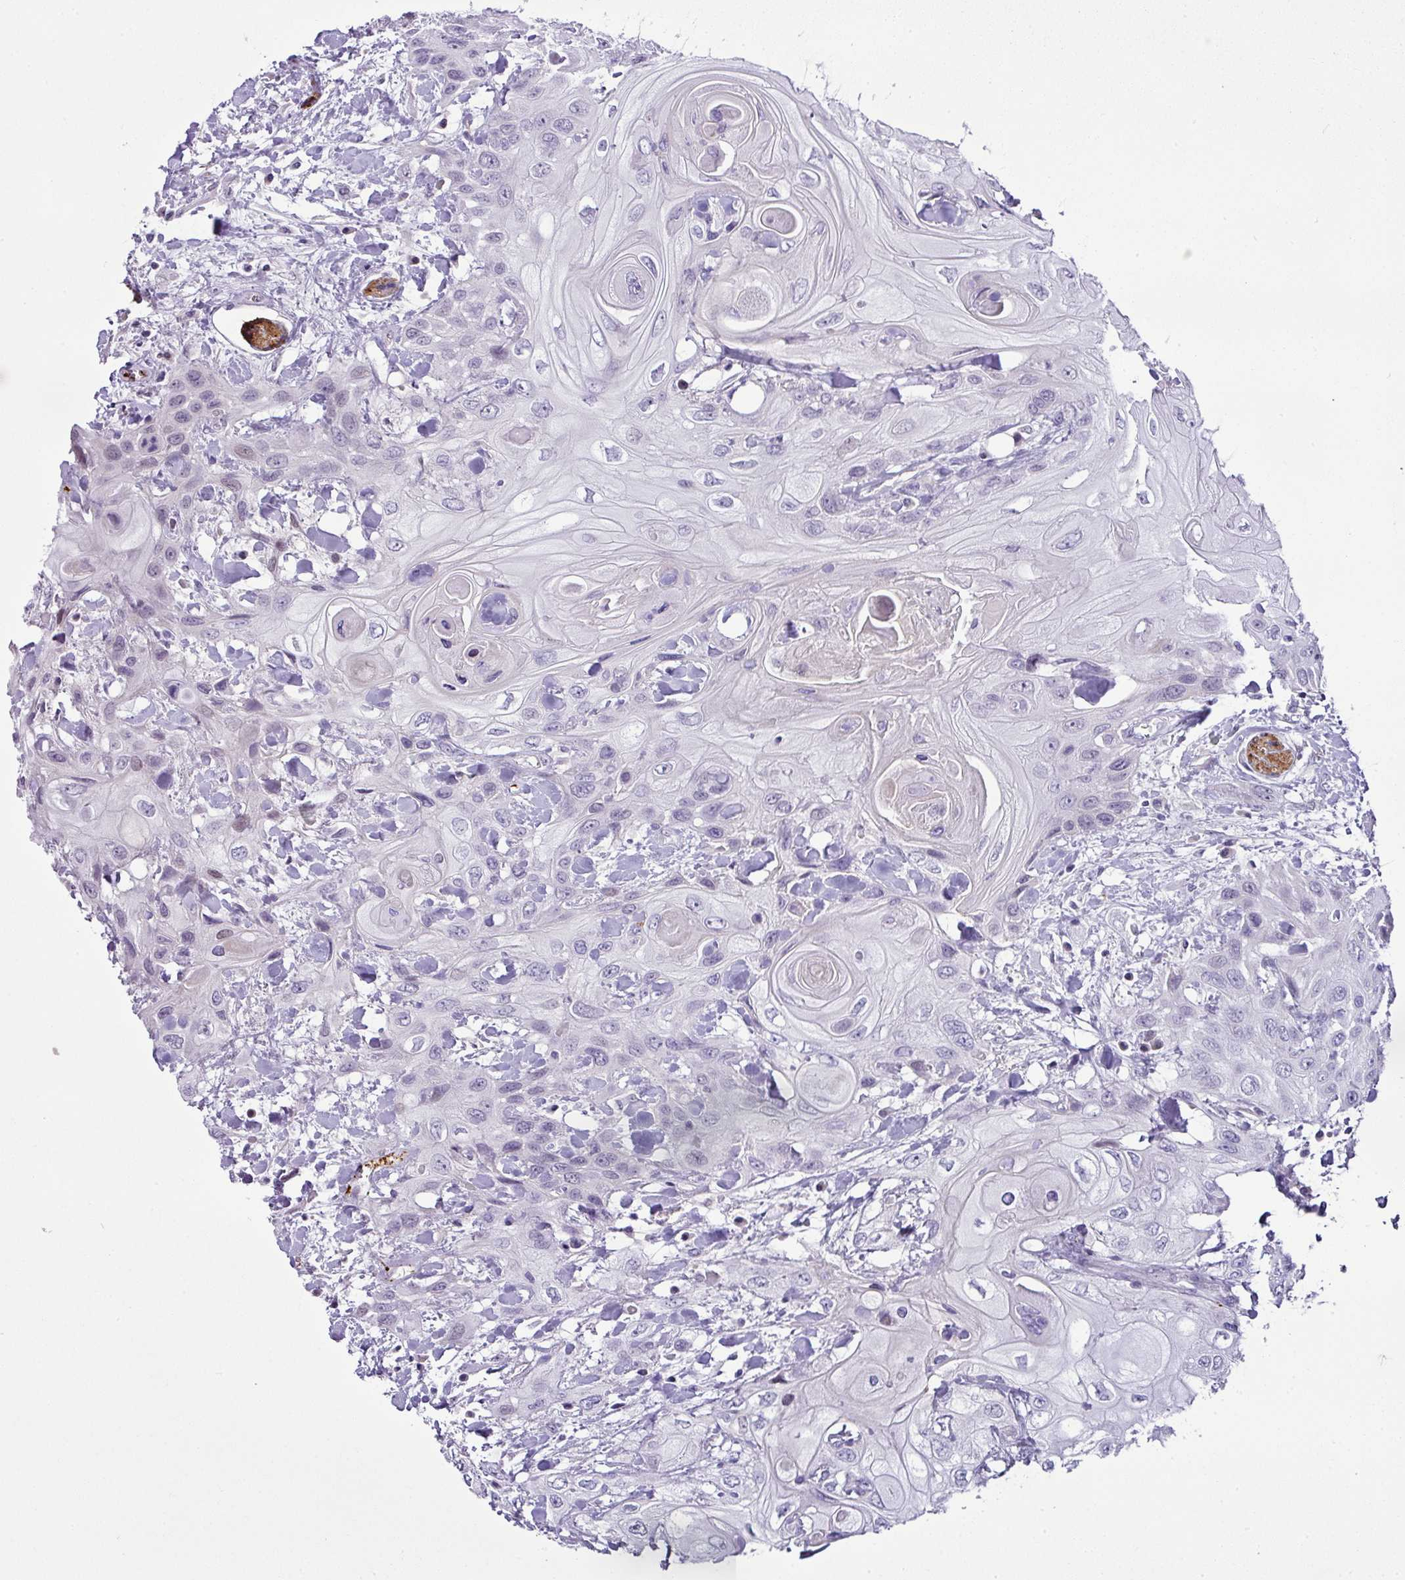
{"staining": {"intensity": "negative", "quantity": "none", "location": "none"}, "tissue": "head and neck cancer", "cell_type": "Tumor cells", "image_type": "cancer", "snomed": [{"axis": "morphology", "description": "Squamous cell carcinoma, NOS"}, {"axis": "topography", "description": "Head-Neck"}], "caption": "Head and neck cancer stained for a protein using IHC reveals no staining tumor cells.", "gene": "CMTM5", "patient": {"sex": "female", "age": 43}}